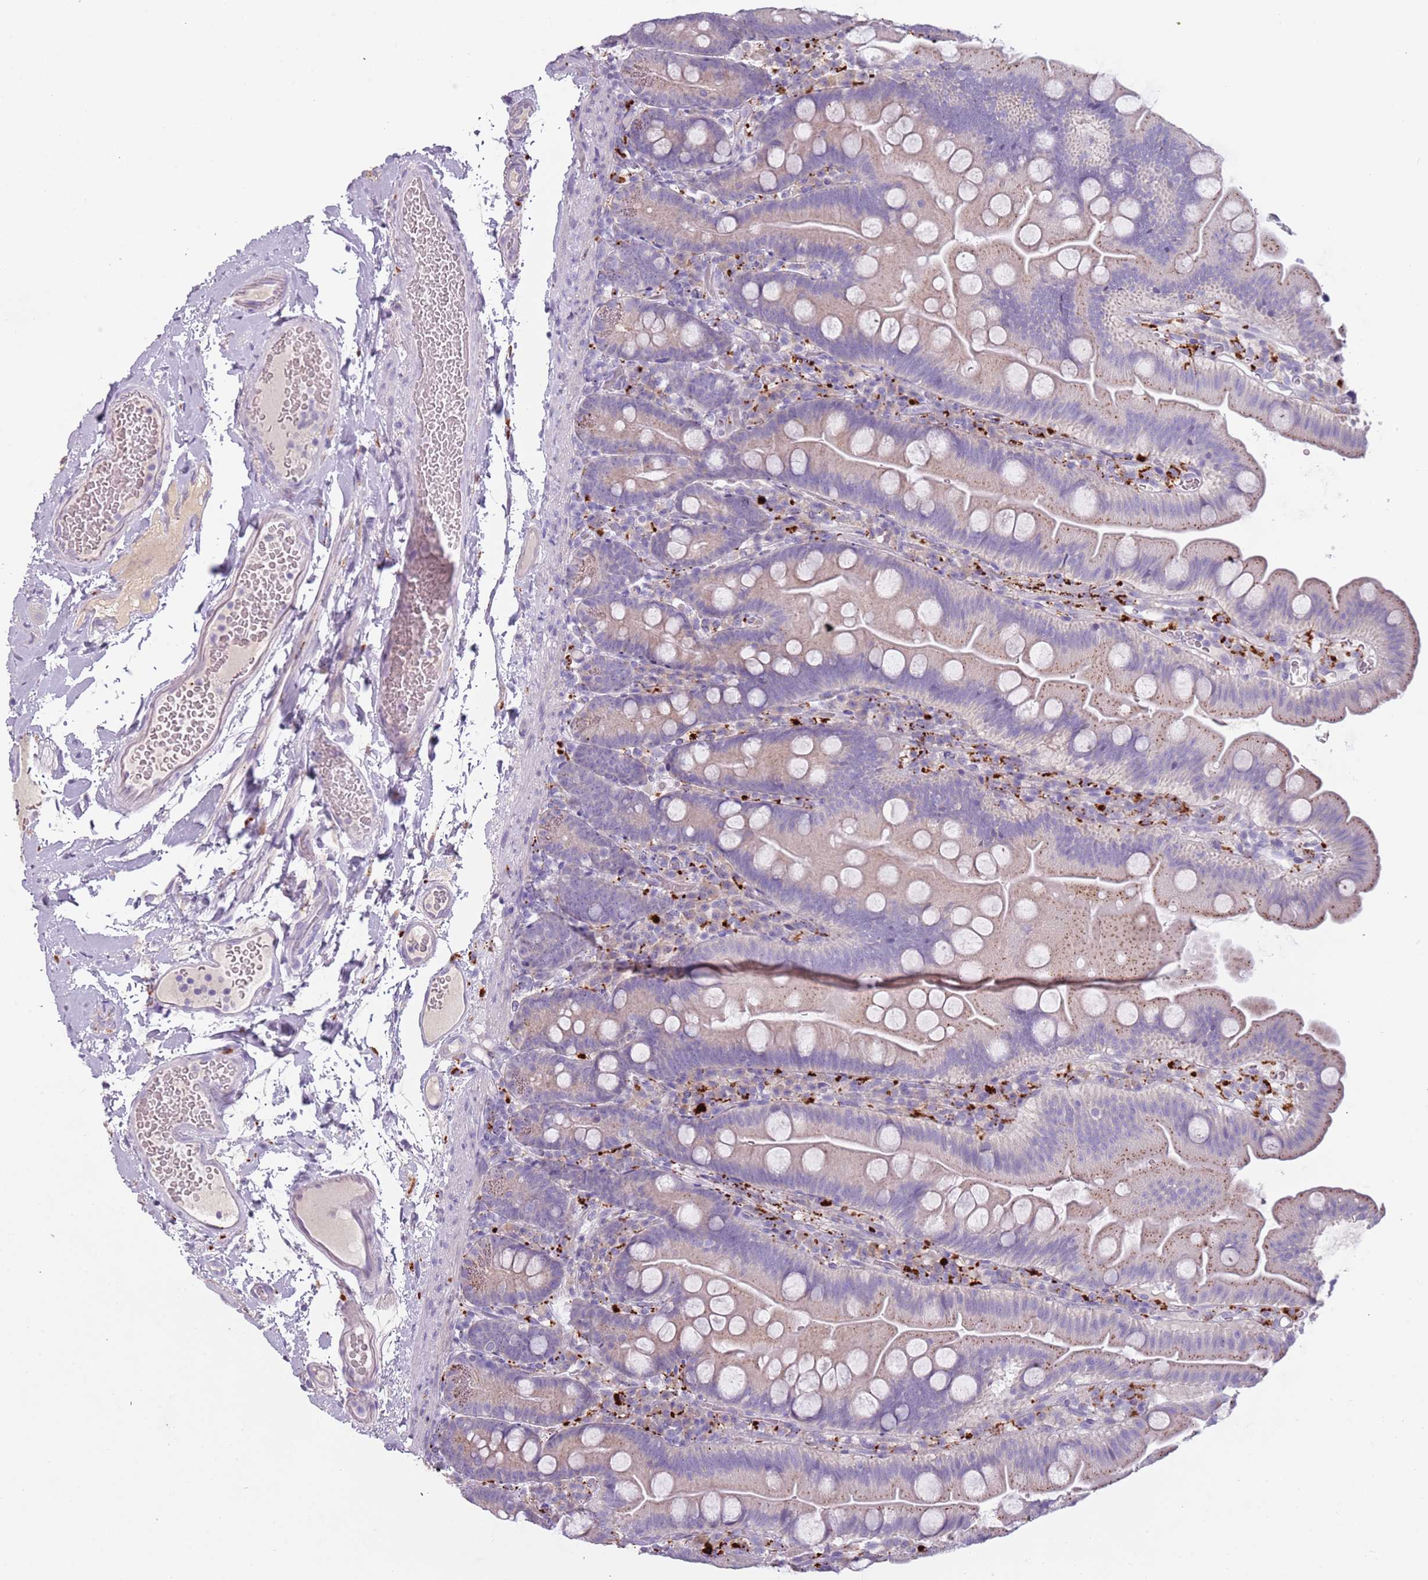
{"staining": {"intensity": "weak", "quantity": "<25%", "location": "cytoplasmic/membranous"}, "tissue": "small intestine", "cell_type": "Glandular cells", "image_type": "normal", "snomed": [{"axis": "morphology", "description": "Normal tissue, NOS"}, {"axis": "topography", "description": "Small intestine"}], "caption": "Glandular cells are negative for protein expression in benign human small intestine. (Stains: DAB immunohistochemistry with hematoxylin counter stain, Microscopy: brightfield microscopy at high magnification).", "gene": "NWD2", "patient": {"sex": "female", "age": 68}}